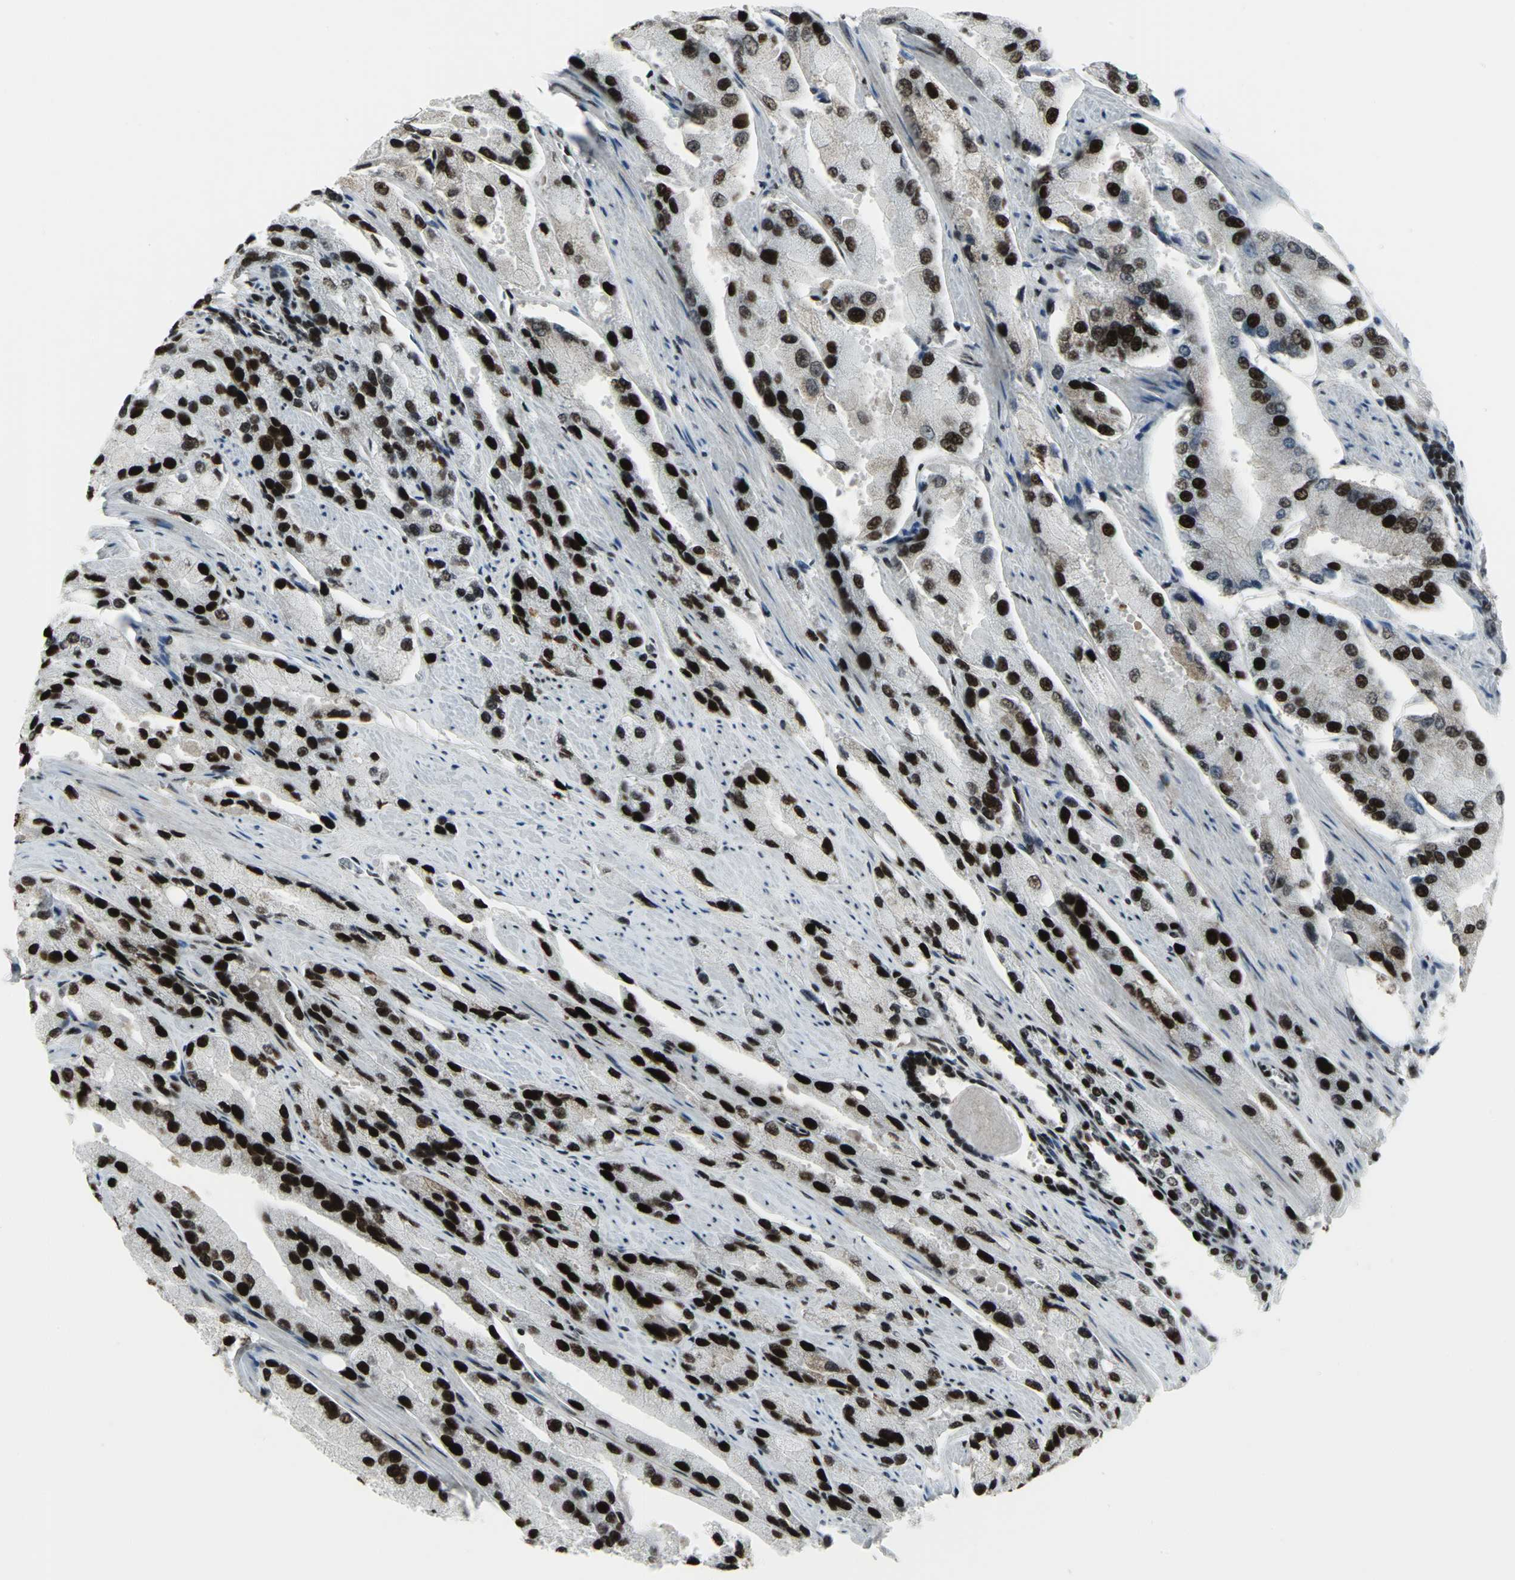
{"staining": {"intensity": "strong", "quantity": ">75%", "location": "cytoplasmic/membranous"}, "tissue": "prostate cancer", "cell_type": "Tumor cells", "image_type": "cancer", "snomed": [{"axis": "morphology", "description": "Adenocarcinoma, High grade"}, {"axis": "topography", "description": "Prostate"}], "caption": "Prostate cancer stained with a protein marker exhibits strong staining in tumor cells.", "gene": "SMARCA4", "patient": {"sex": "male", "age": 58}}